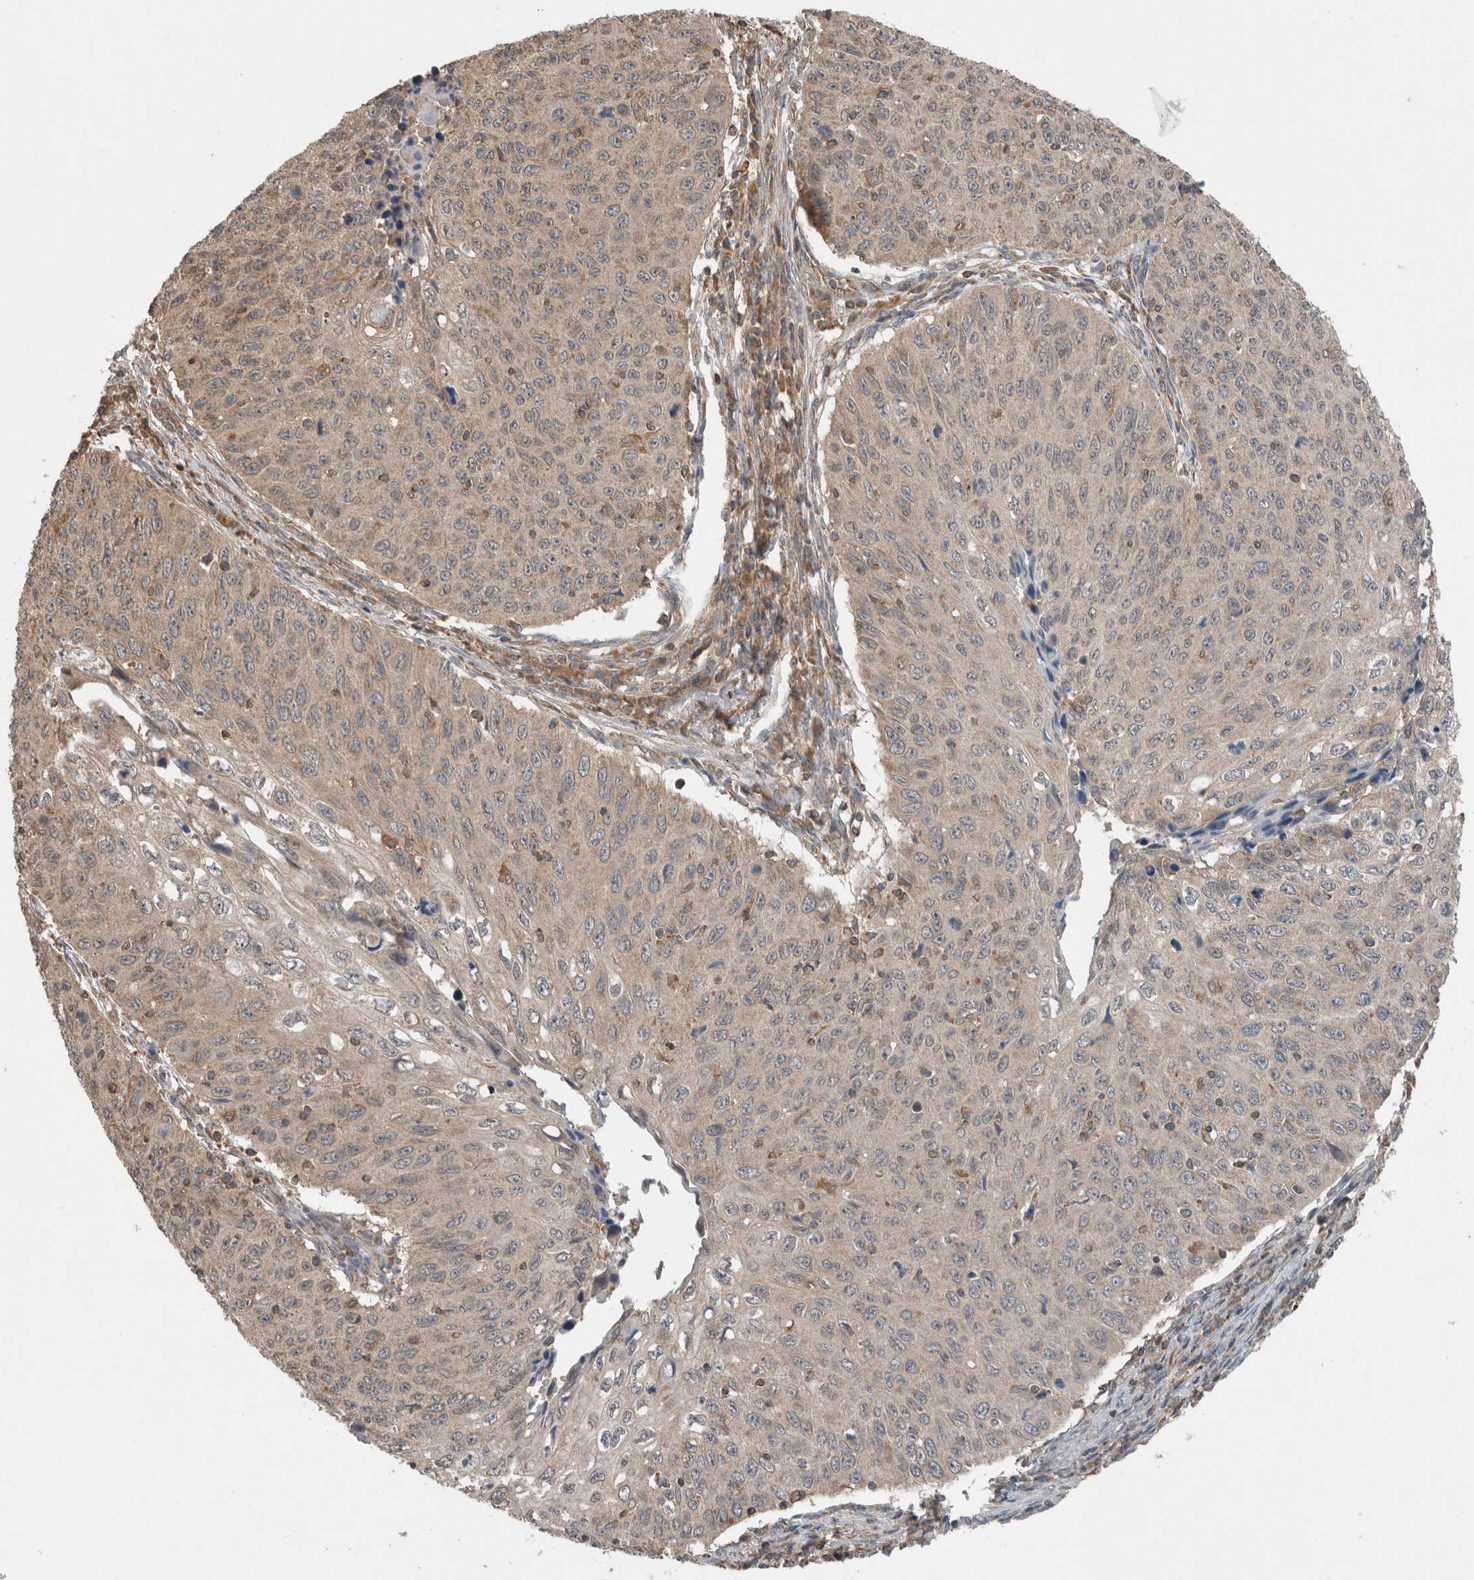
{"staining": {"intensity": "weak", "quantity": "25%-75%", "location": "cytoplasmic/membranous"}, "tissue": "cervical cancer", "cell_type": "Tumor cells", "image_type": "cancer", "snomed": [{"axis": "morphology", "description": "Squamous cell carcinoma, NOS"}, {"axis": "topography", "description": "Cervix"}], "caption": "DAB (3,3'-diaminobenzidine) immunohistochemical staining of human cervical cancer shows weak cytoplasmic/membranous protein positivity in approximately 25%-75% of tumor cells.", "gene": "KLK14", "patient": {"sex": "female", "age": 53}}